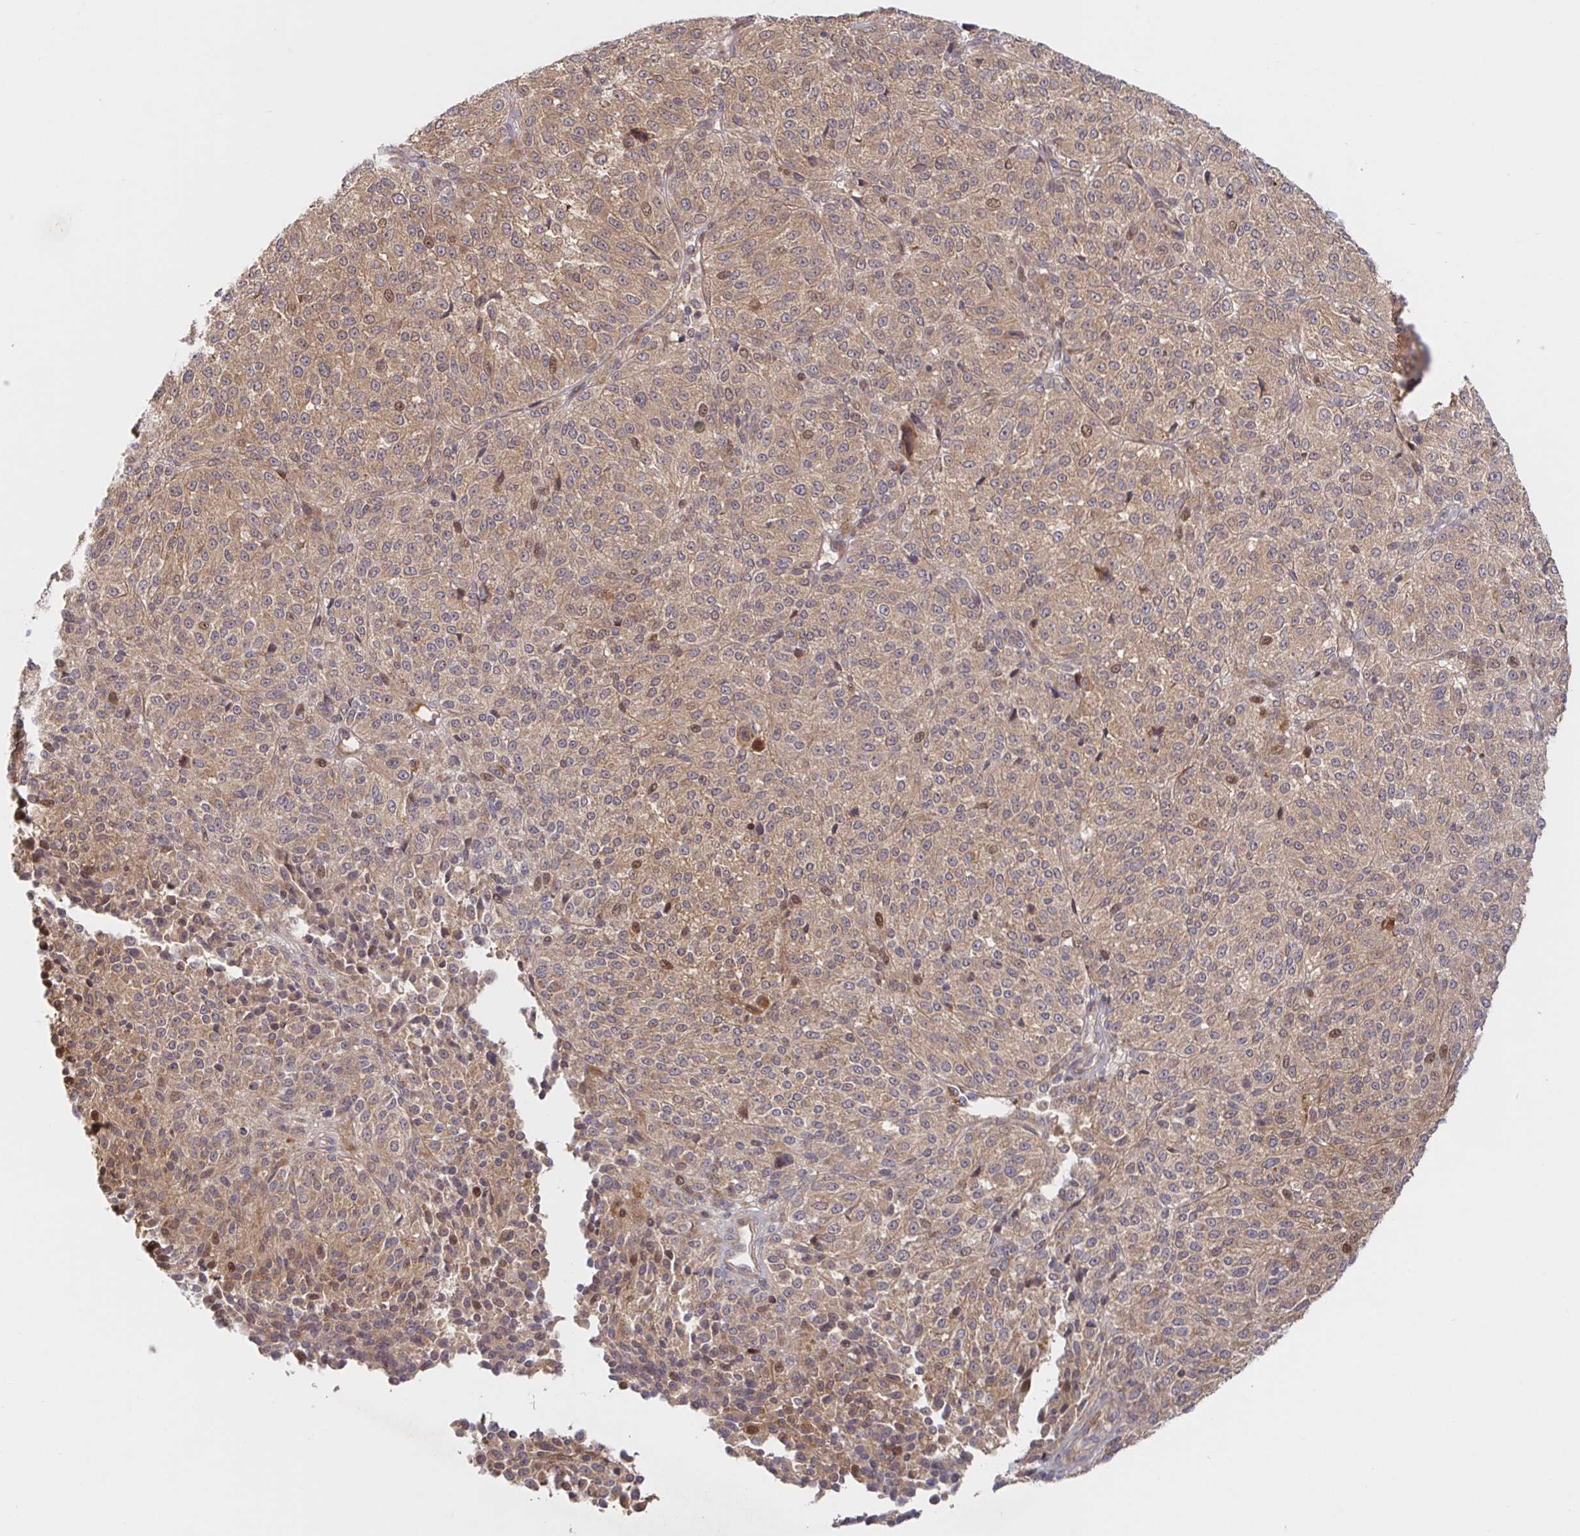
{"staining": {"intensity": "moderate", "quantity": ">75%", "location": "cytoplasmic/membranous"}, "tissue": "melanoma", "cell_type": "Tumor cells", "image_type": "cancer", "snomed": [{"axis": "morphology", "description": "Malignant melanoma, Metastatic site"}, {"axis": "topography", "description": "Brain"}], "caption": "IHC of melanoma exhibits medium levels of moderate cytoplasmic/membranous staining in about >75% of tumor cells.", "gene": "AACS", "patient": {"sex": "female", "age": 56}}